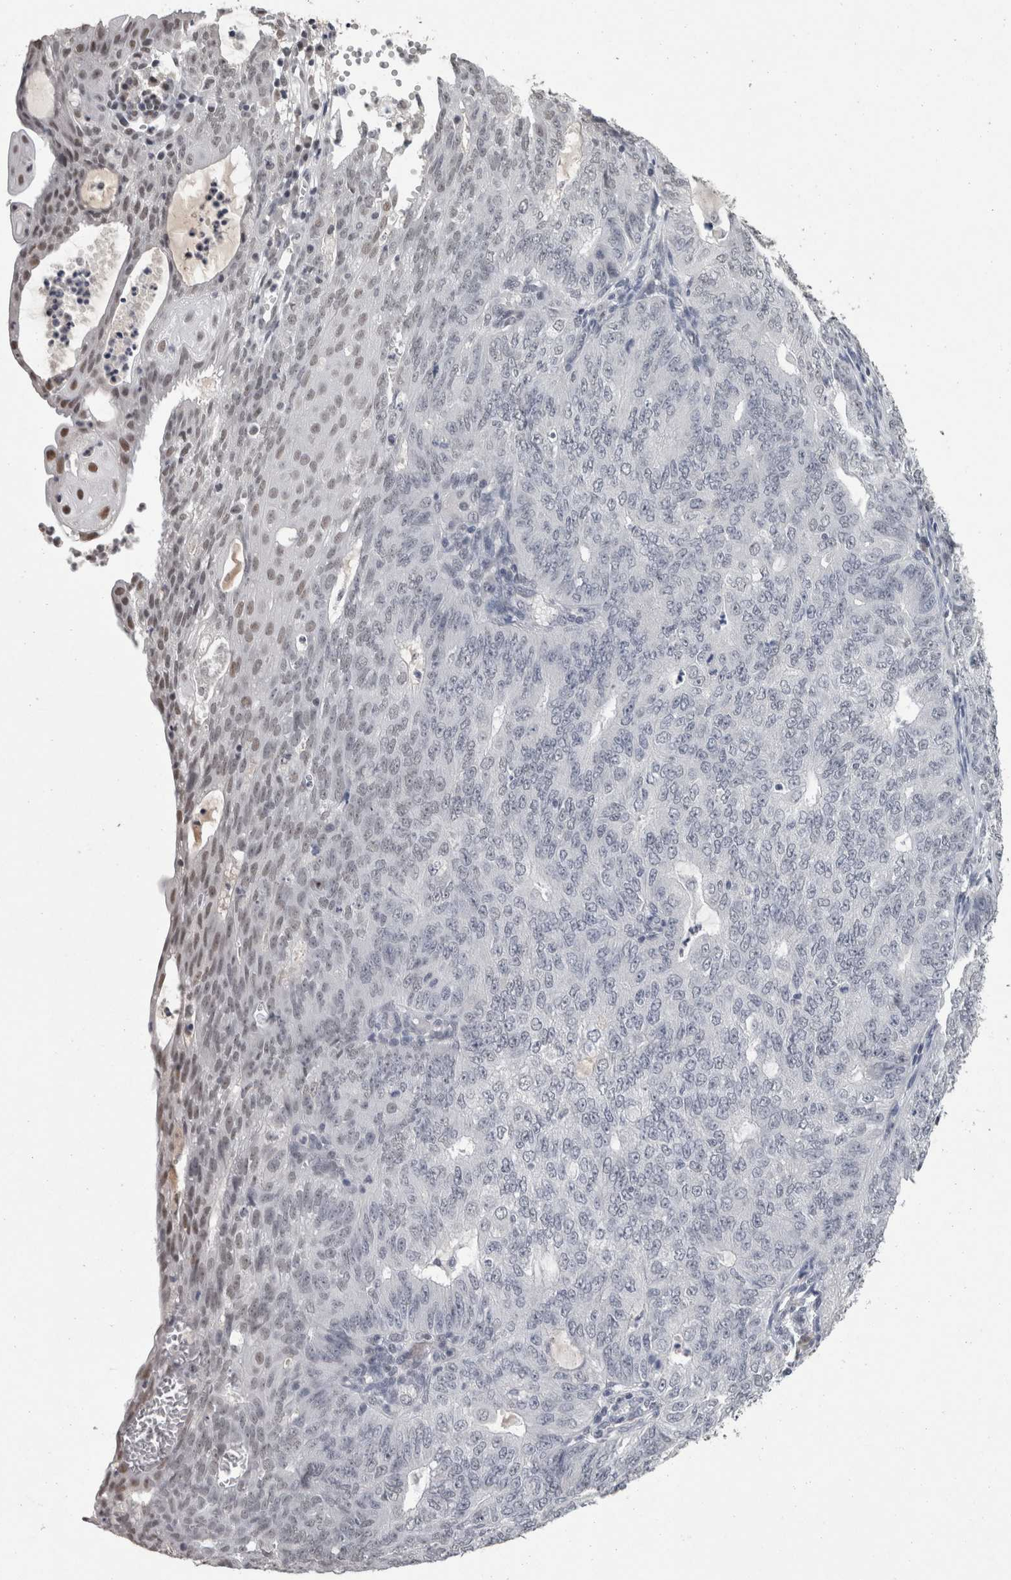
{"staining": {"intensity": "weak", "quantity": "<25%", "location": "nuclear"}, "tissue": "endometrial cancer", "cell_type": "Tumor cells", "image_type": "cancer", "snomed": [{"axis": "morphology", "description": "Adenocarcinoma, NOS"}, {"axis": "topography", "description": "Endometrium"}], "caption": "A photomicrograph of human adenocarcinoma (endometrial) is negative for staining in tumor cells.", "gene": "DDX17", "patient": {"sex": "female", "age": 32}}